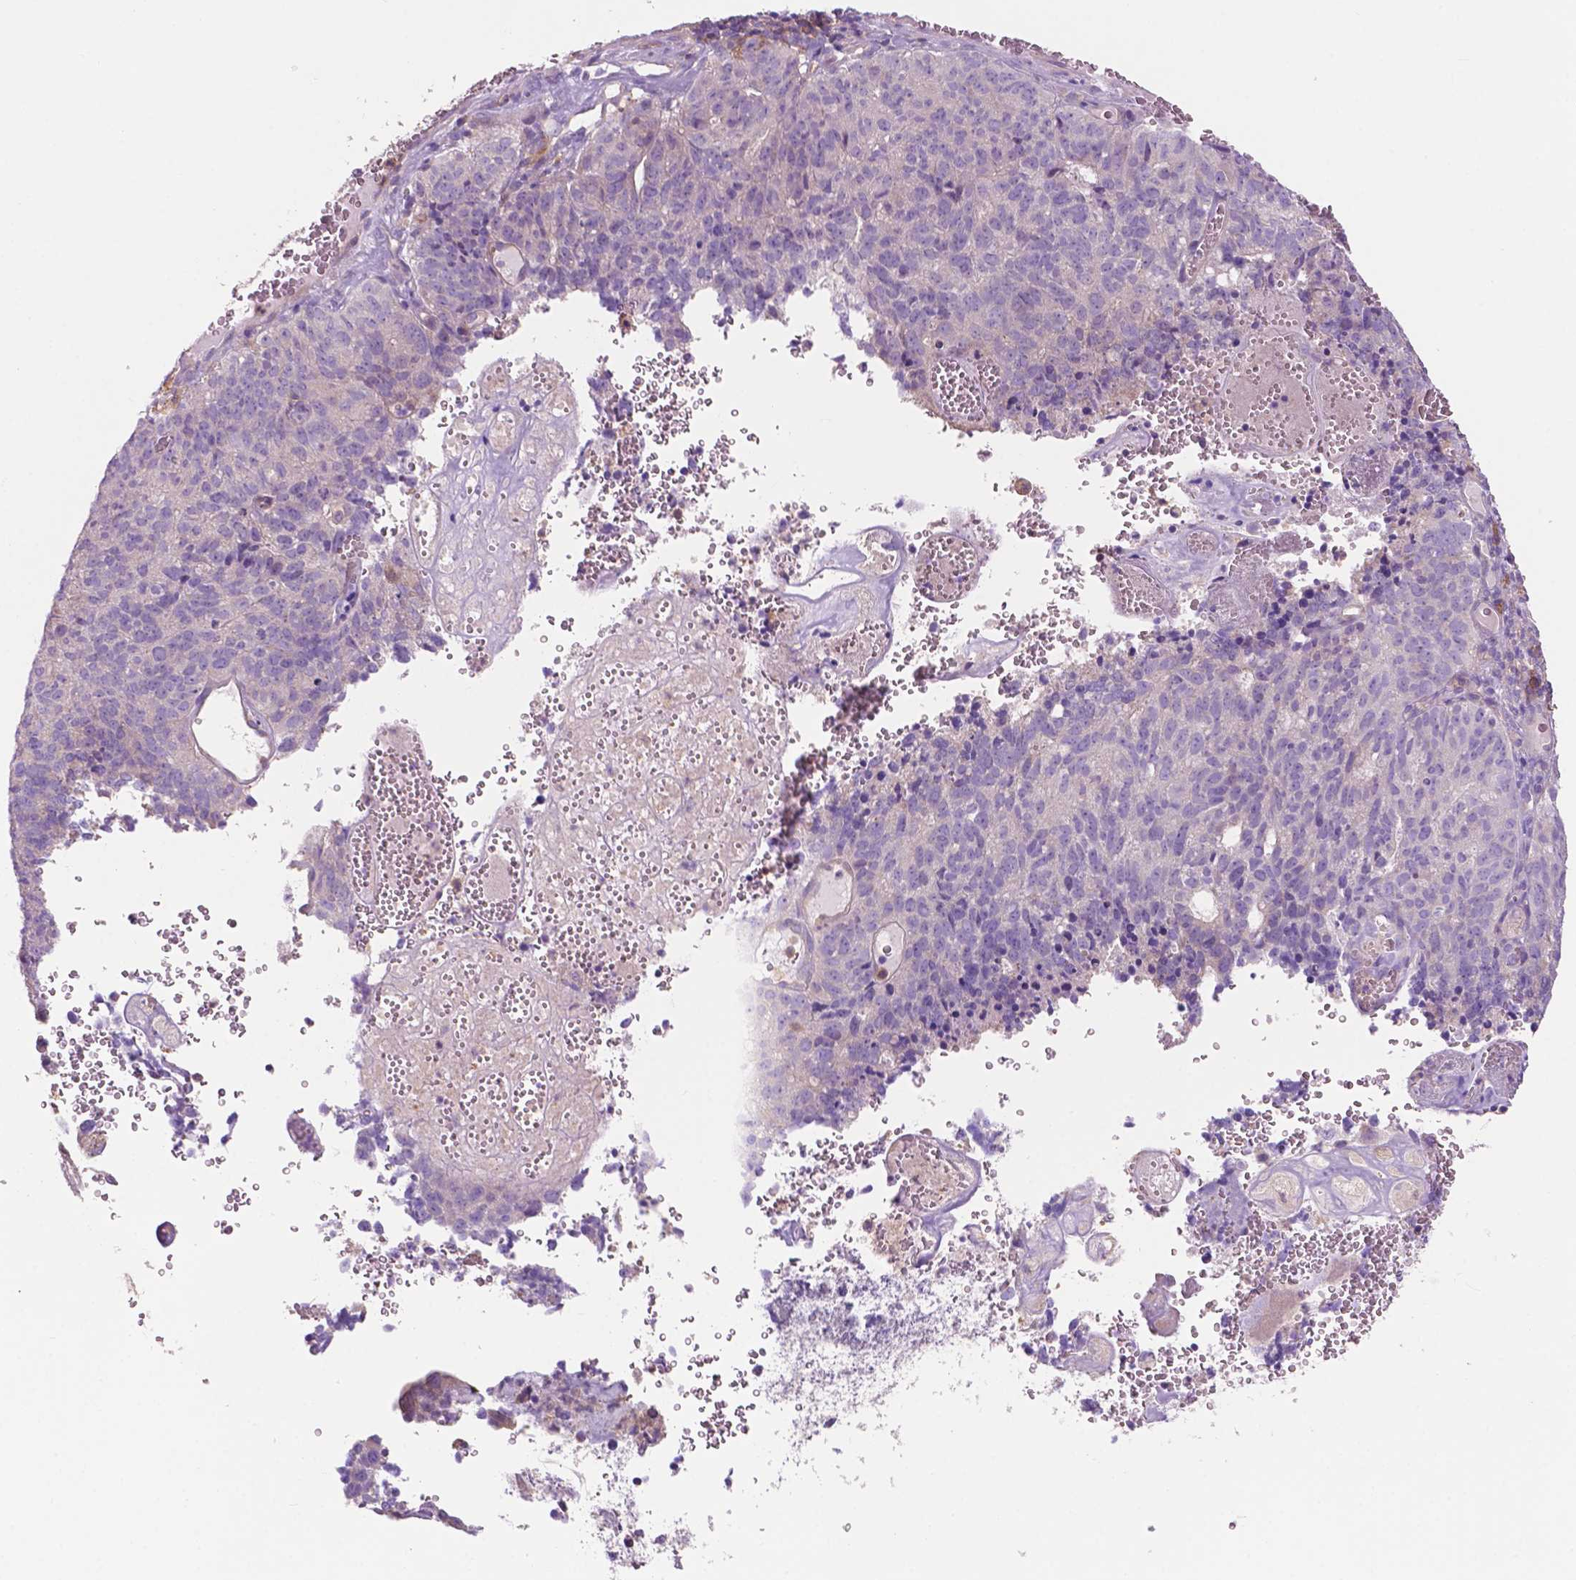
{"staining": {"intensity": "negative", "quantity": "none", "location": "none"}, "tissue": "cervical cancer", "cell_type": "Tumor cells", "image_type": "cancer", "snomed": [{"axis": "morphology", "description": "Adenocarcinoma, NOS"}, {"axis": "topography", "description": "Cervix"}], "caption": "Protein analysis of cervical adenocarcinoma reveals no significant staining in tumor cells.", "gene": "SEMA4A", "patient": {"sex": "female", "age": 38}}